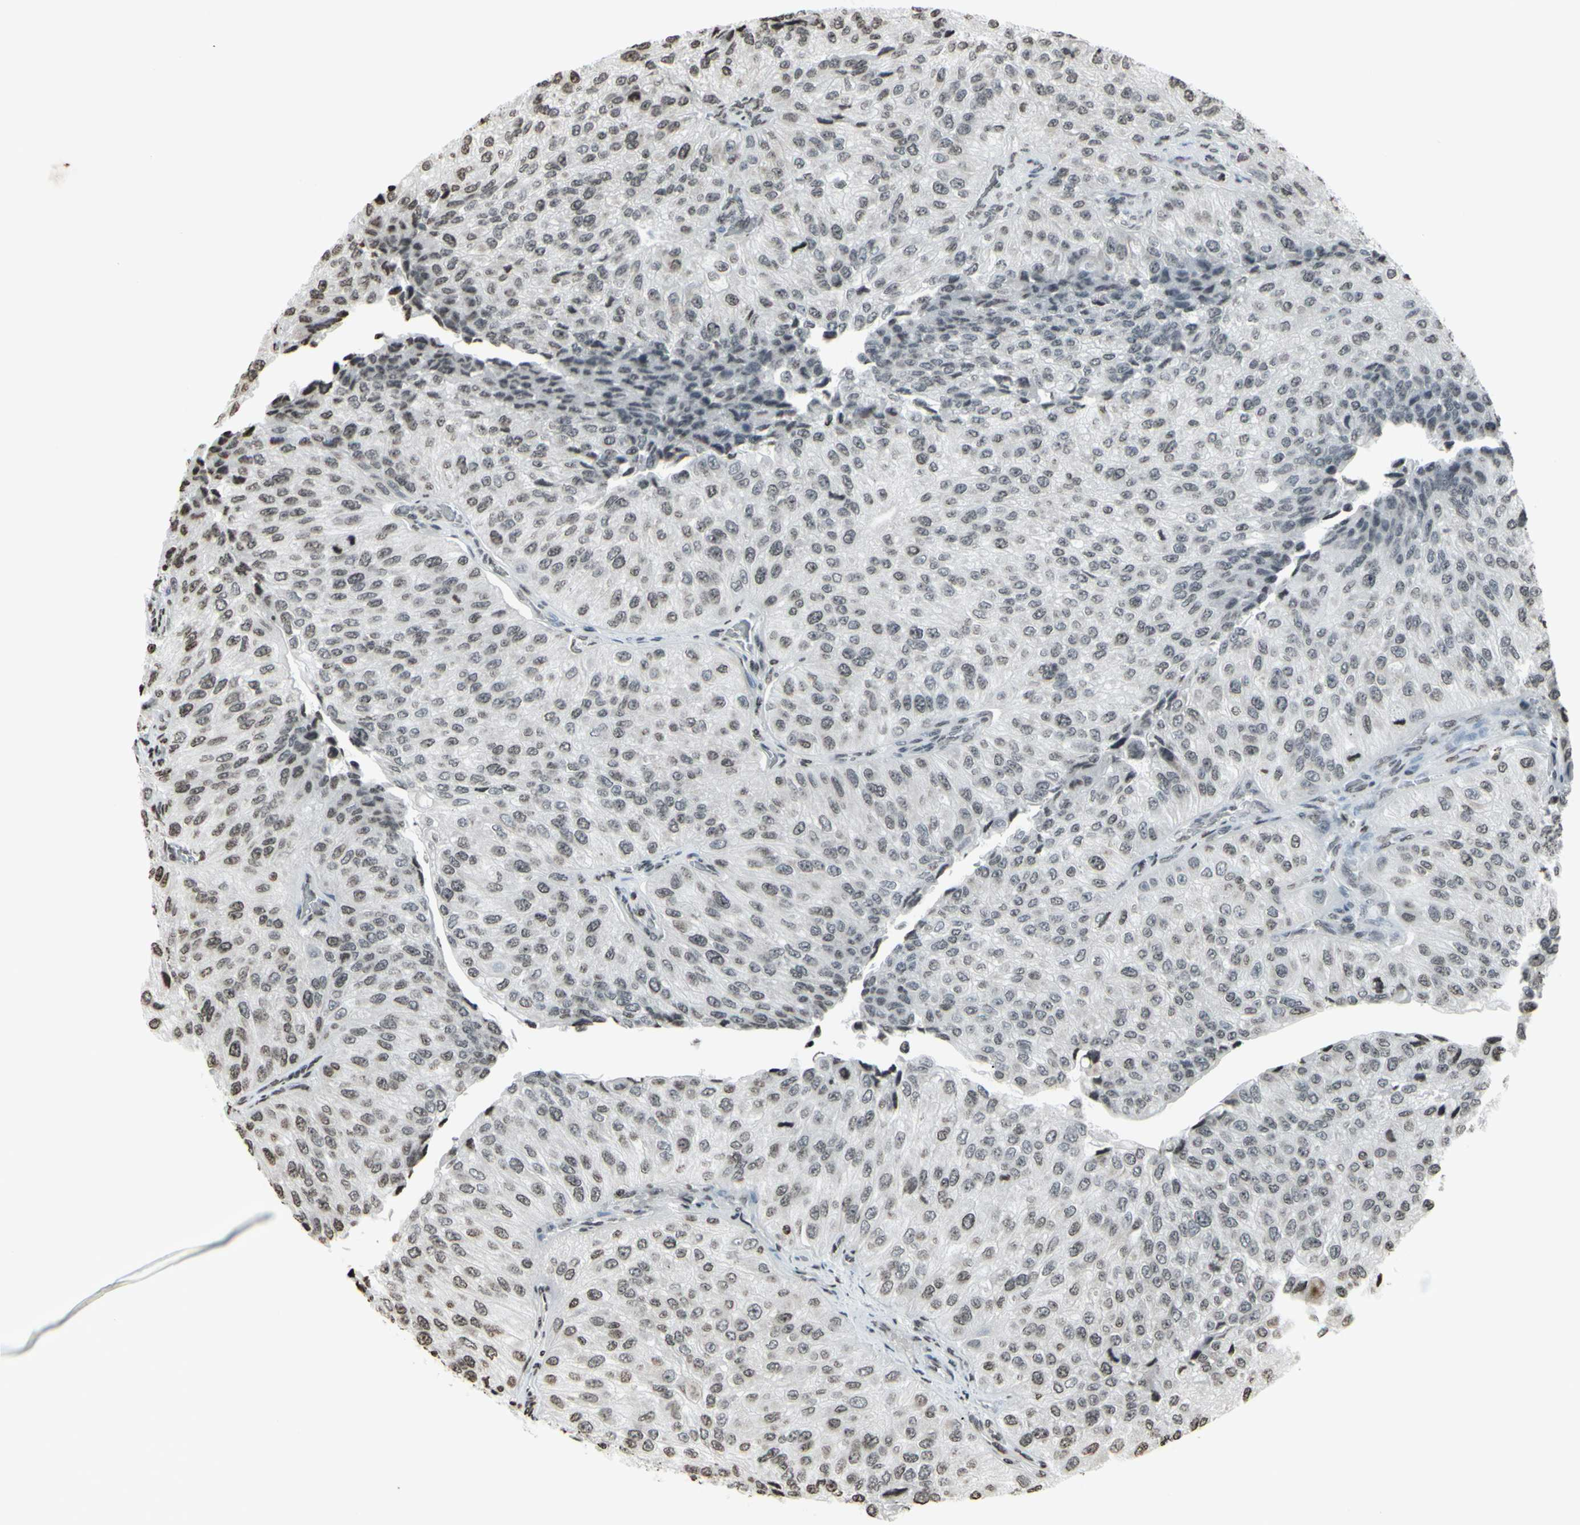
{"staining": {"intensity": "negative", "quantity": "none", "location": "none"}, "tissue": "urothelial cancer", "cell_type": "Tumor cells", "image_type": "cancer", "snomed": [{"axis": "morphology", "description": "Urothelial carcinoma, High grade"}, {"axis": "topography", "description": "Kidney"}, {"axis": "topography", "description": "Urinary bladder"}], "caption": "Urothelial carcinoma (high-grade) was stained to show a protein in brown. There is no significant positivity in tumor cells.", "gene": "CD79B", "patient": {"sex": "male", "age": 77}}